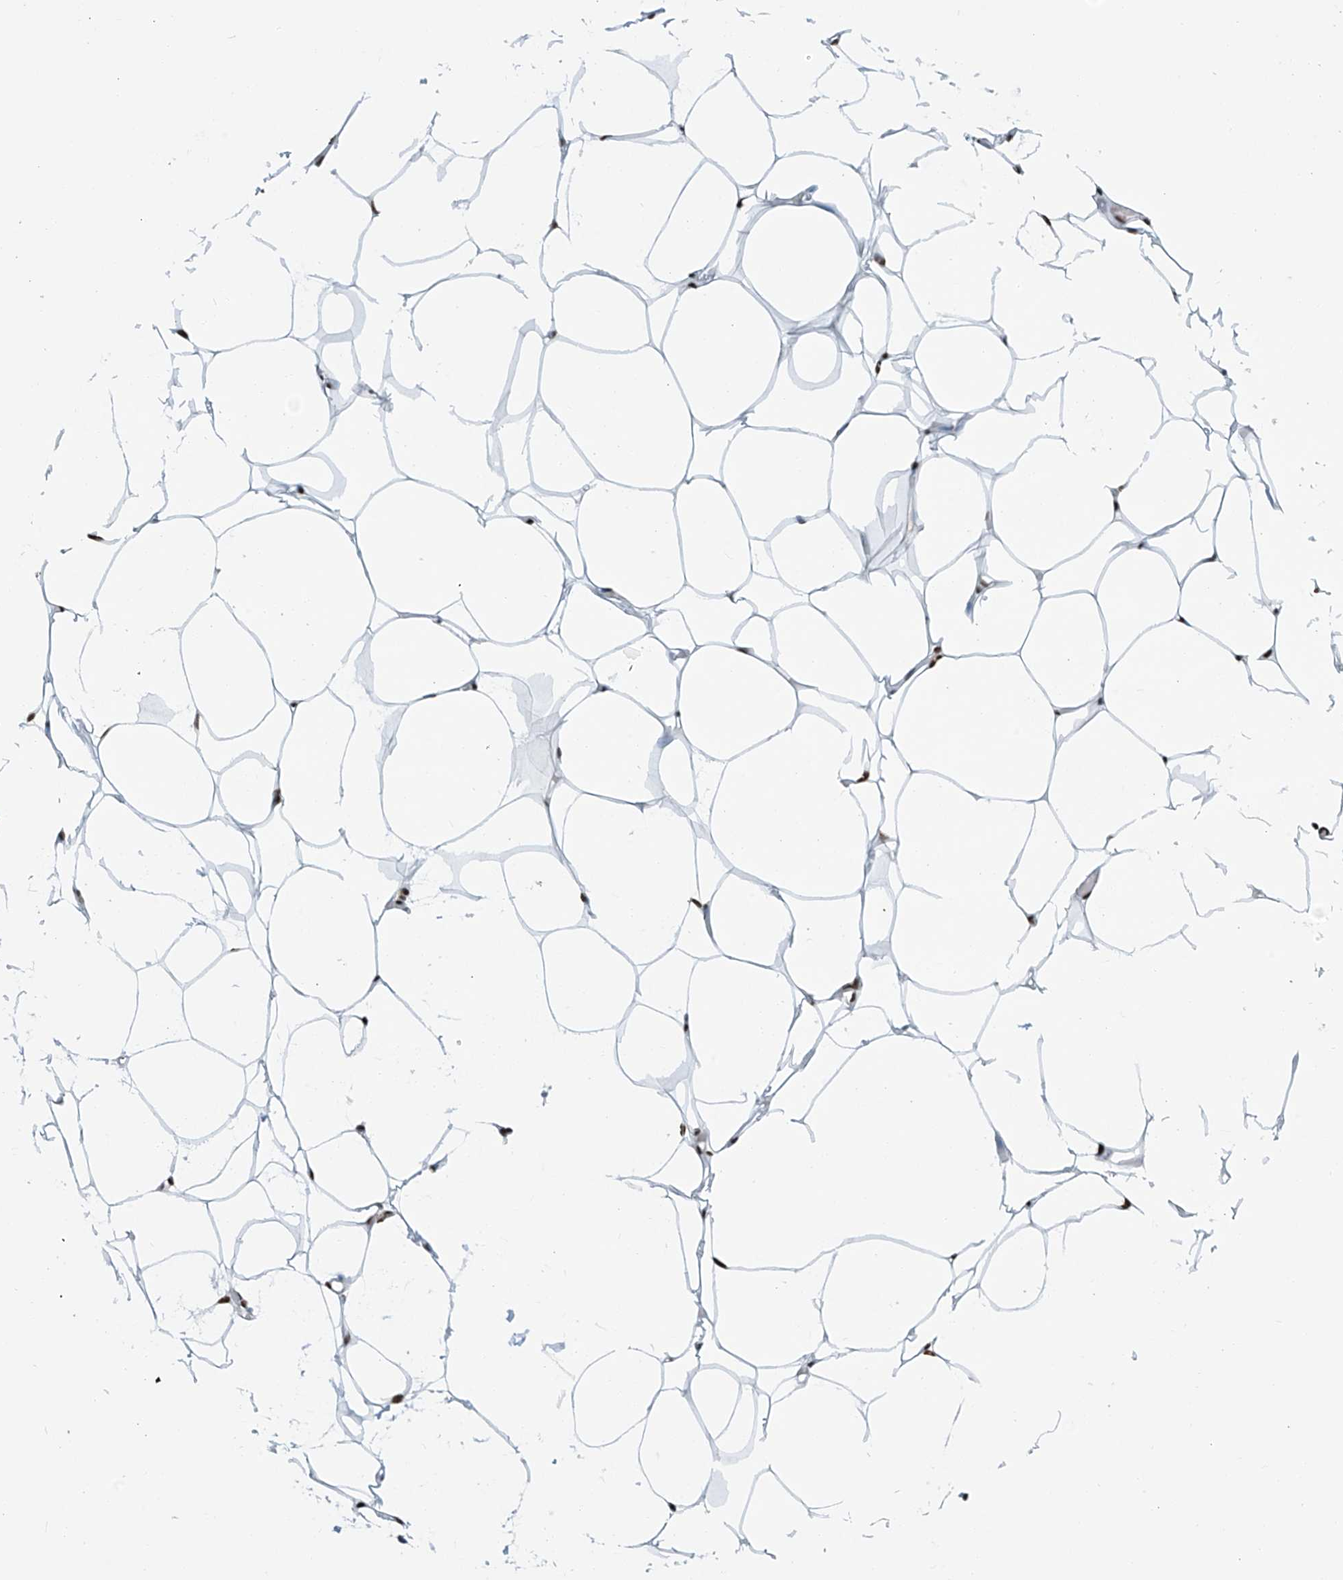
{"staining": {"intensity": "moderate", "quantity": ">75%", "location": "nuclear"}, "tissue": "adipose tissue", "cell_type": "Adipocytes", "image_type": "normal", "snomed": [{"axis": "morphology", "description": "Normal tissue, NOS"}, {"axis": "topography", "description": "Breast"}], "caption": "This image reveals unremarkable adipose tissue stained with immunohistochemistry (IHC) to label a protein in brown. The nuclear of adipocytes show moderate positivity for the protein. Nuclei are counter-stained blue.", "gene": "ENSG00000257390", "patient": {"sex": "female", "age": 23}}